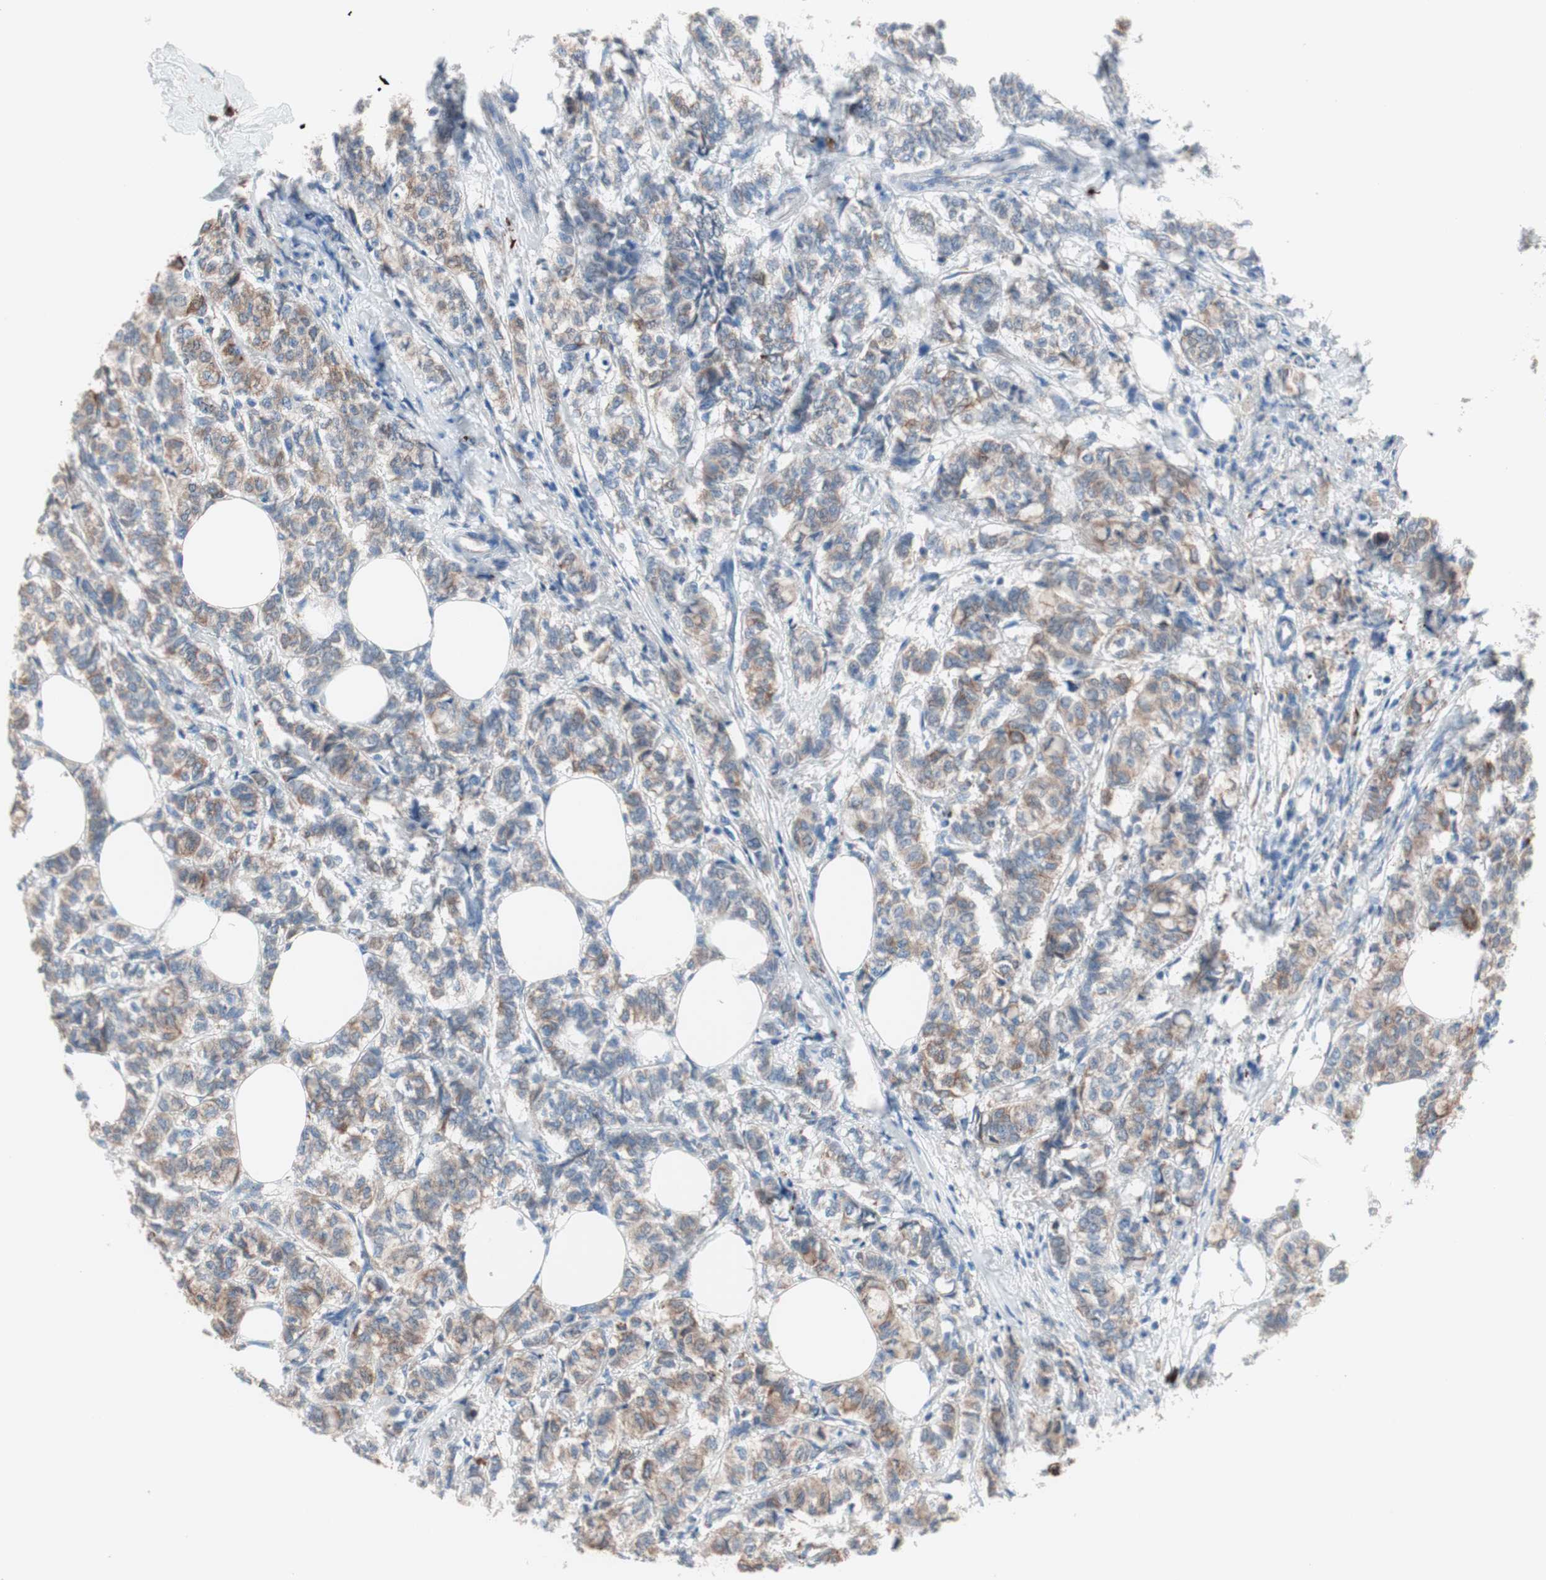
{"staining": {"intensity": "weak", "quantity": "25%-75%", "location": "cytoplasmic/membranous"}, "tissue": "breast cancer", "cell_type": "Tumor cells", "image_type": "cancer", "snomed": [{"axis": "morphology", "description": "Lobular carcinoma"}, {"axis": "topography", "description": "Breast"}], "caption": "Protein staining of lobular carcinoma (breast) tissue demonstrates weak cytoplasmic/membranous expression in about 25%-75% of tumor cells.", "gene": "SLC27A4", "patient": {"sex": "female", "age": 60}}